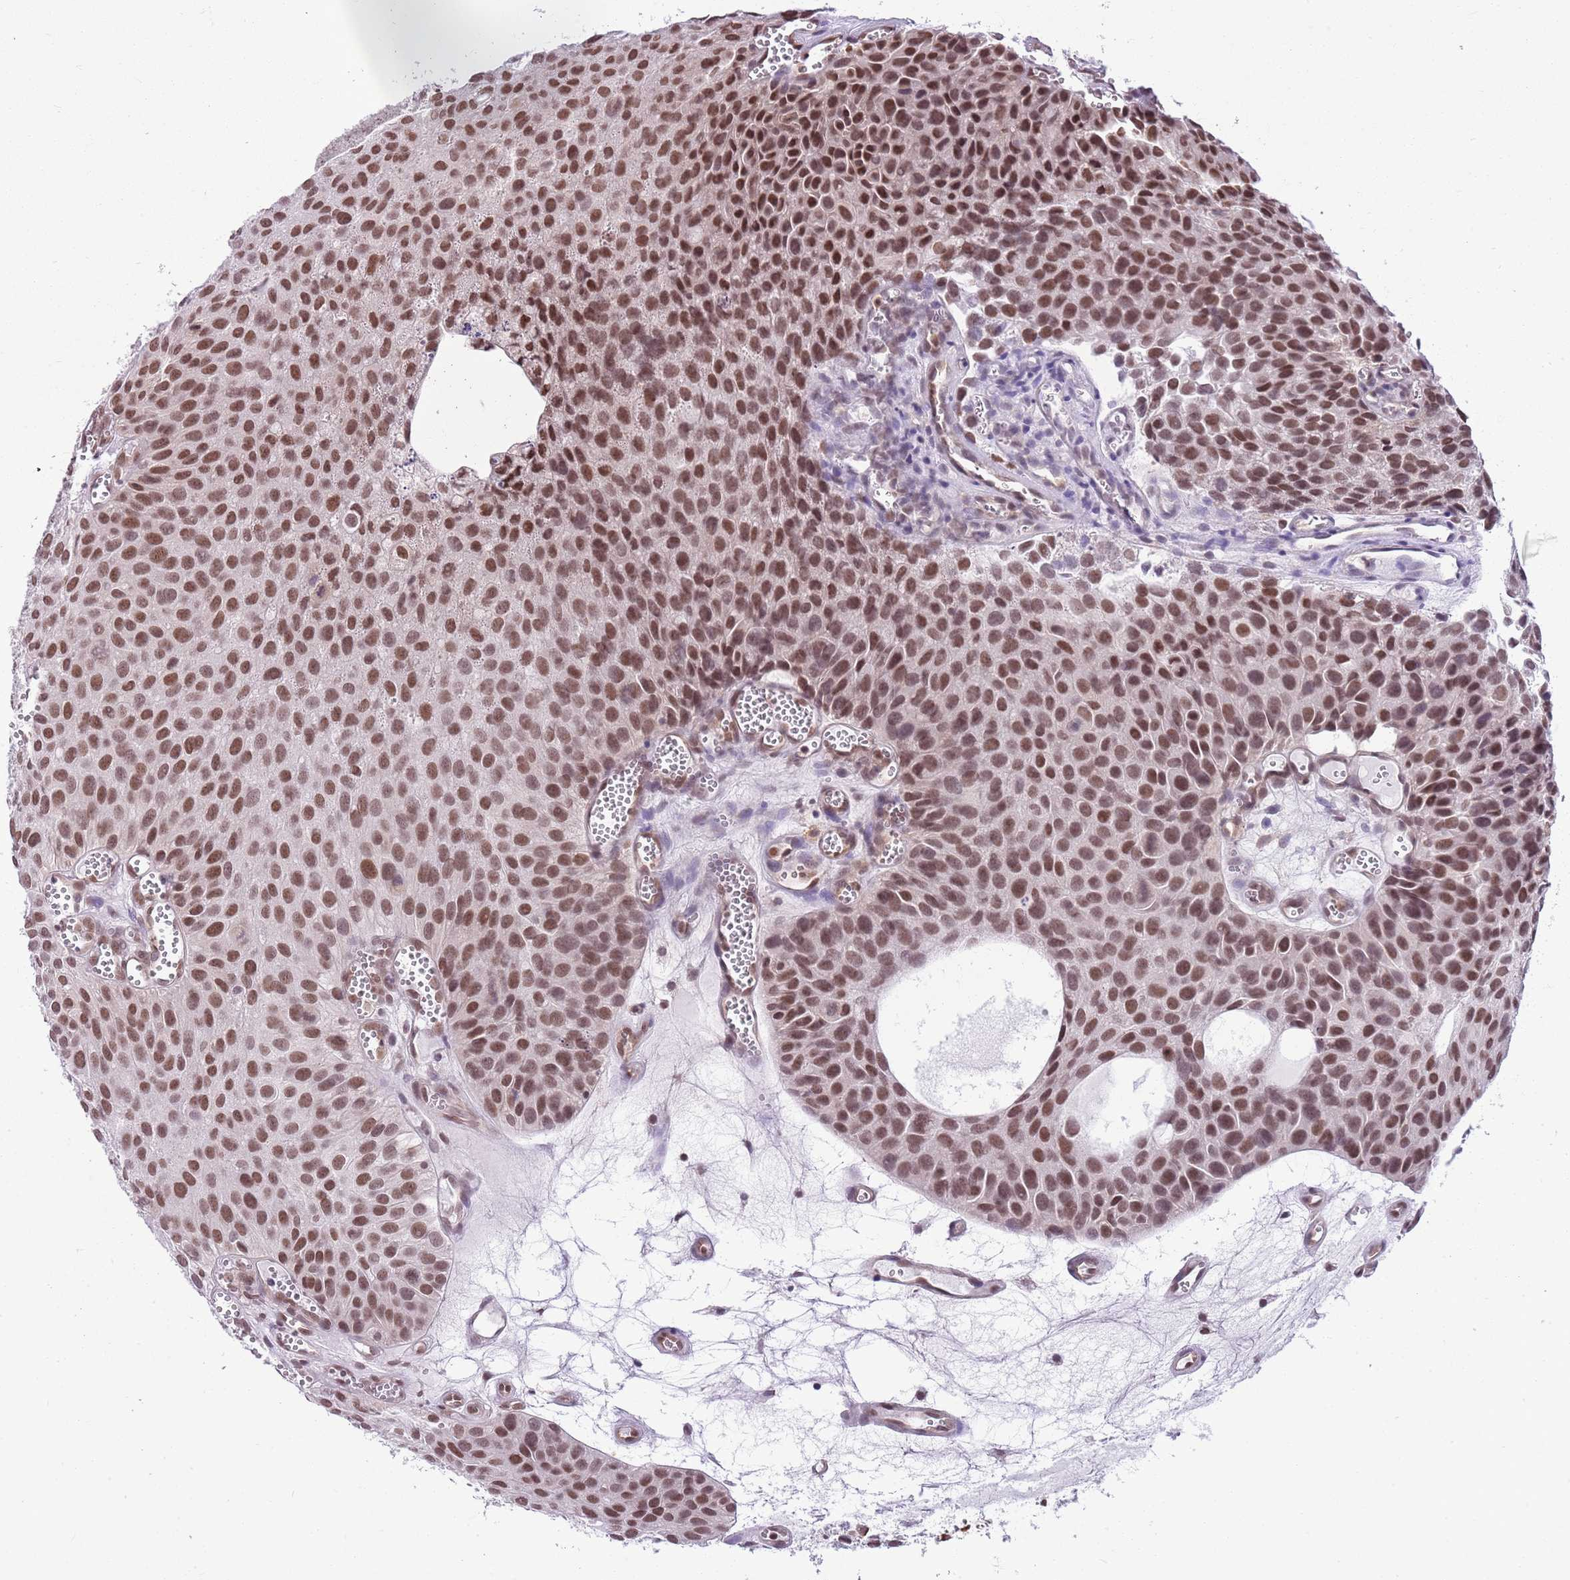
{"staining": {"intensity": "moderate", "quantity": ">75%", "location": "nuclear"}, "tissue": "urothelial cancer", "cell_type": "Tumor cells", "image_type": "cancer", "snomed": [{"axis": "morphology", "description": "Urothelial carcinoma, Low grade"}, {"axis": "topography", "description": "Urinary bladder"}], "caption": "Immunohistochemical staining of low-grade urothelial carcinoma exhibits medium levels of moderate nuclear protein expression in approximately >75% of tumor cells. The protein of interest is shown in brown color, while the nuclei are stained blue.", "gene": "DHX32", "patient": {"sex": "male", "age": 88}}